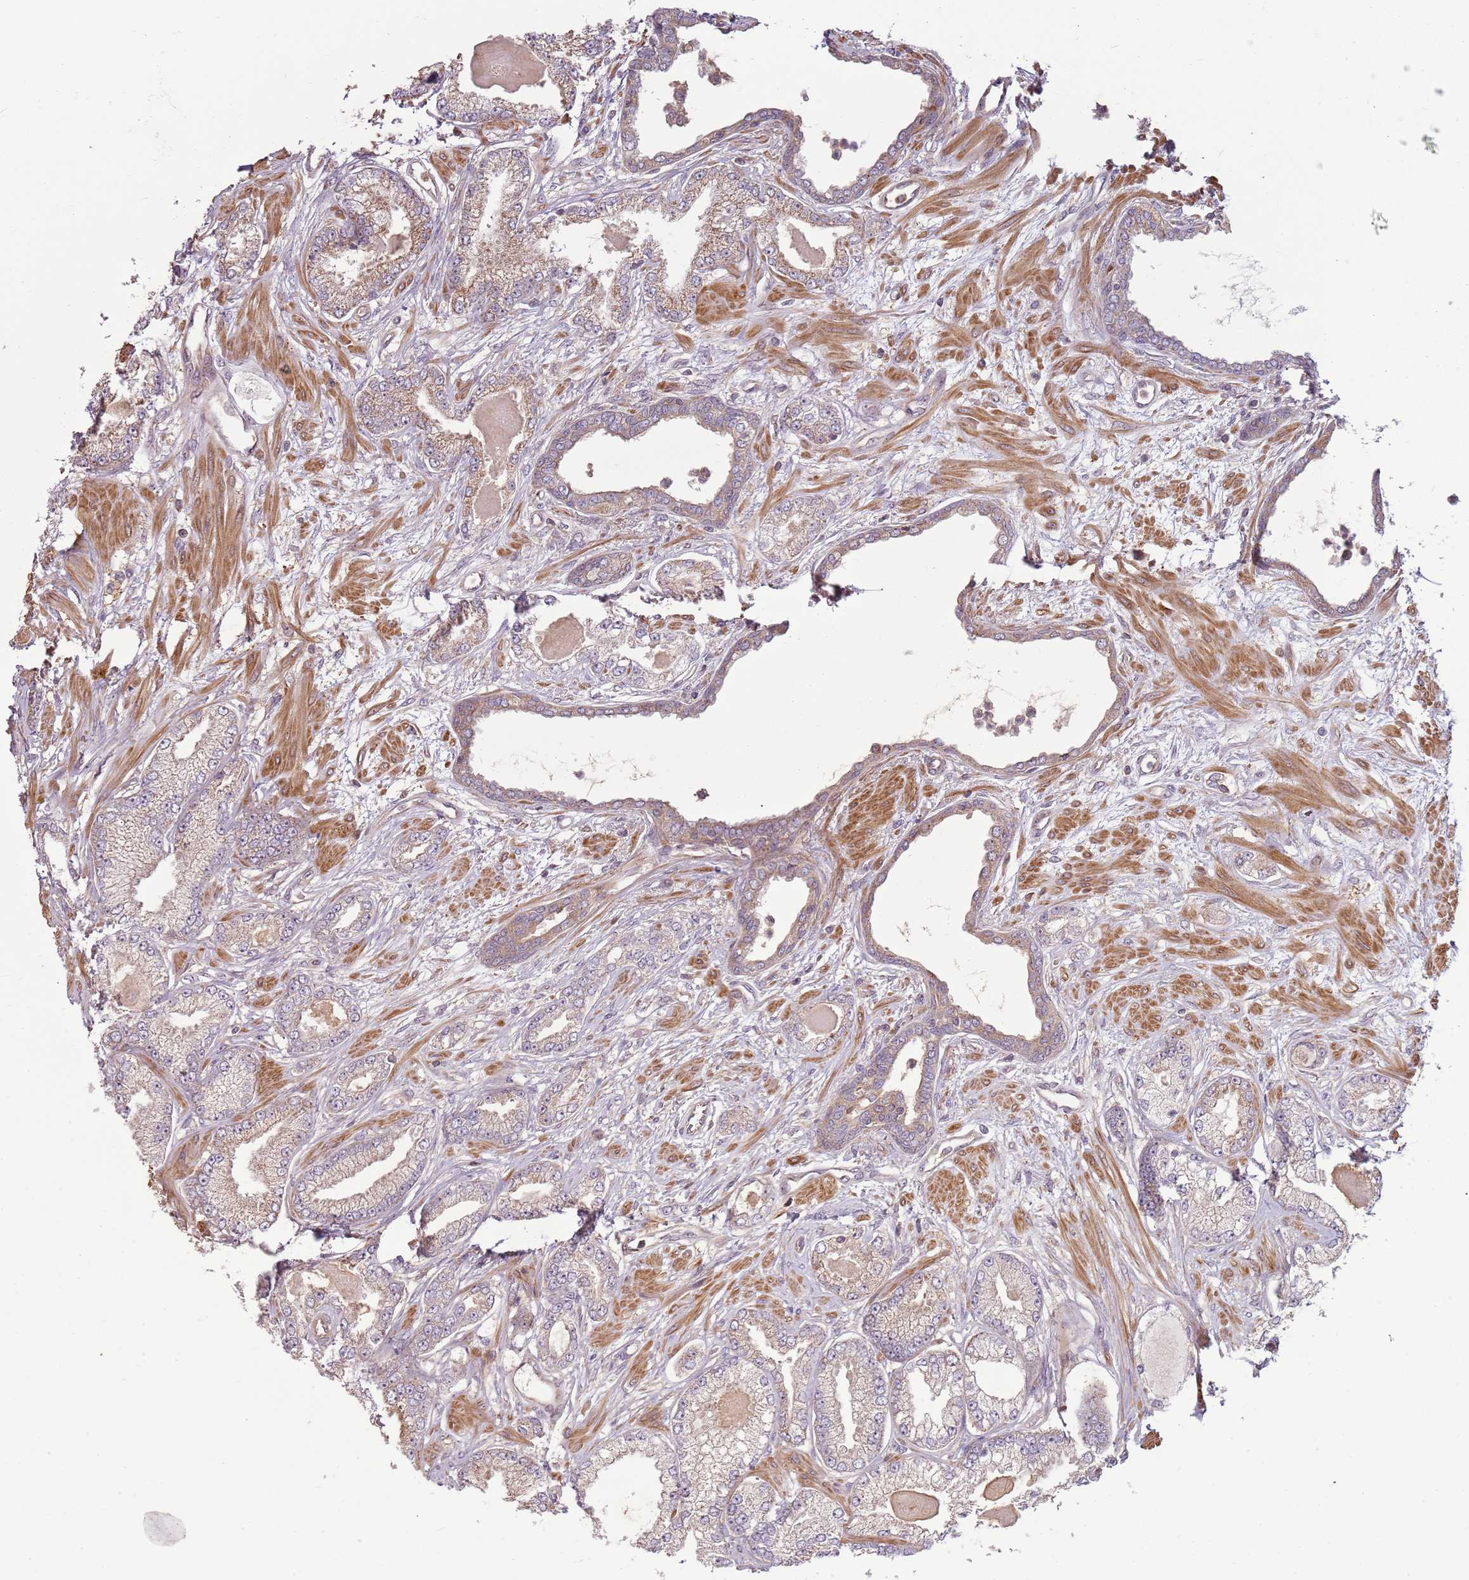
{"staining": {"intensity": "weak", "quantity": "25%-75%", "location": "cytoplasmic/membranous"}, "tissue": "prostate cancer", "cell_type": "Tumor cells", "image_type": "cancer", "snomed": [{"axis": "morphology", "description": "Adenocarcinoma, Low grade"}, {"axis": "topography", "description": "Prostate"}], "caption": "Immunohistochemistry of prostate adenocarcinoma (low-grade) demonstrates low levels of weak cytoplasmic/membranous staining in about 25%-75% of tumor cells.", "gene": "RPL21", "patient": {"sex": "male", "age": 64}}